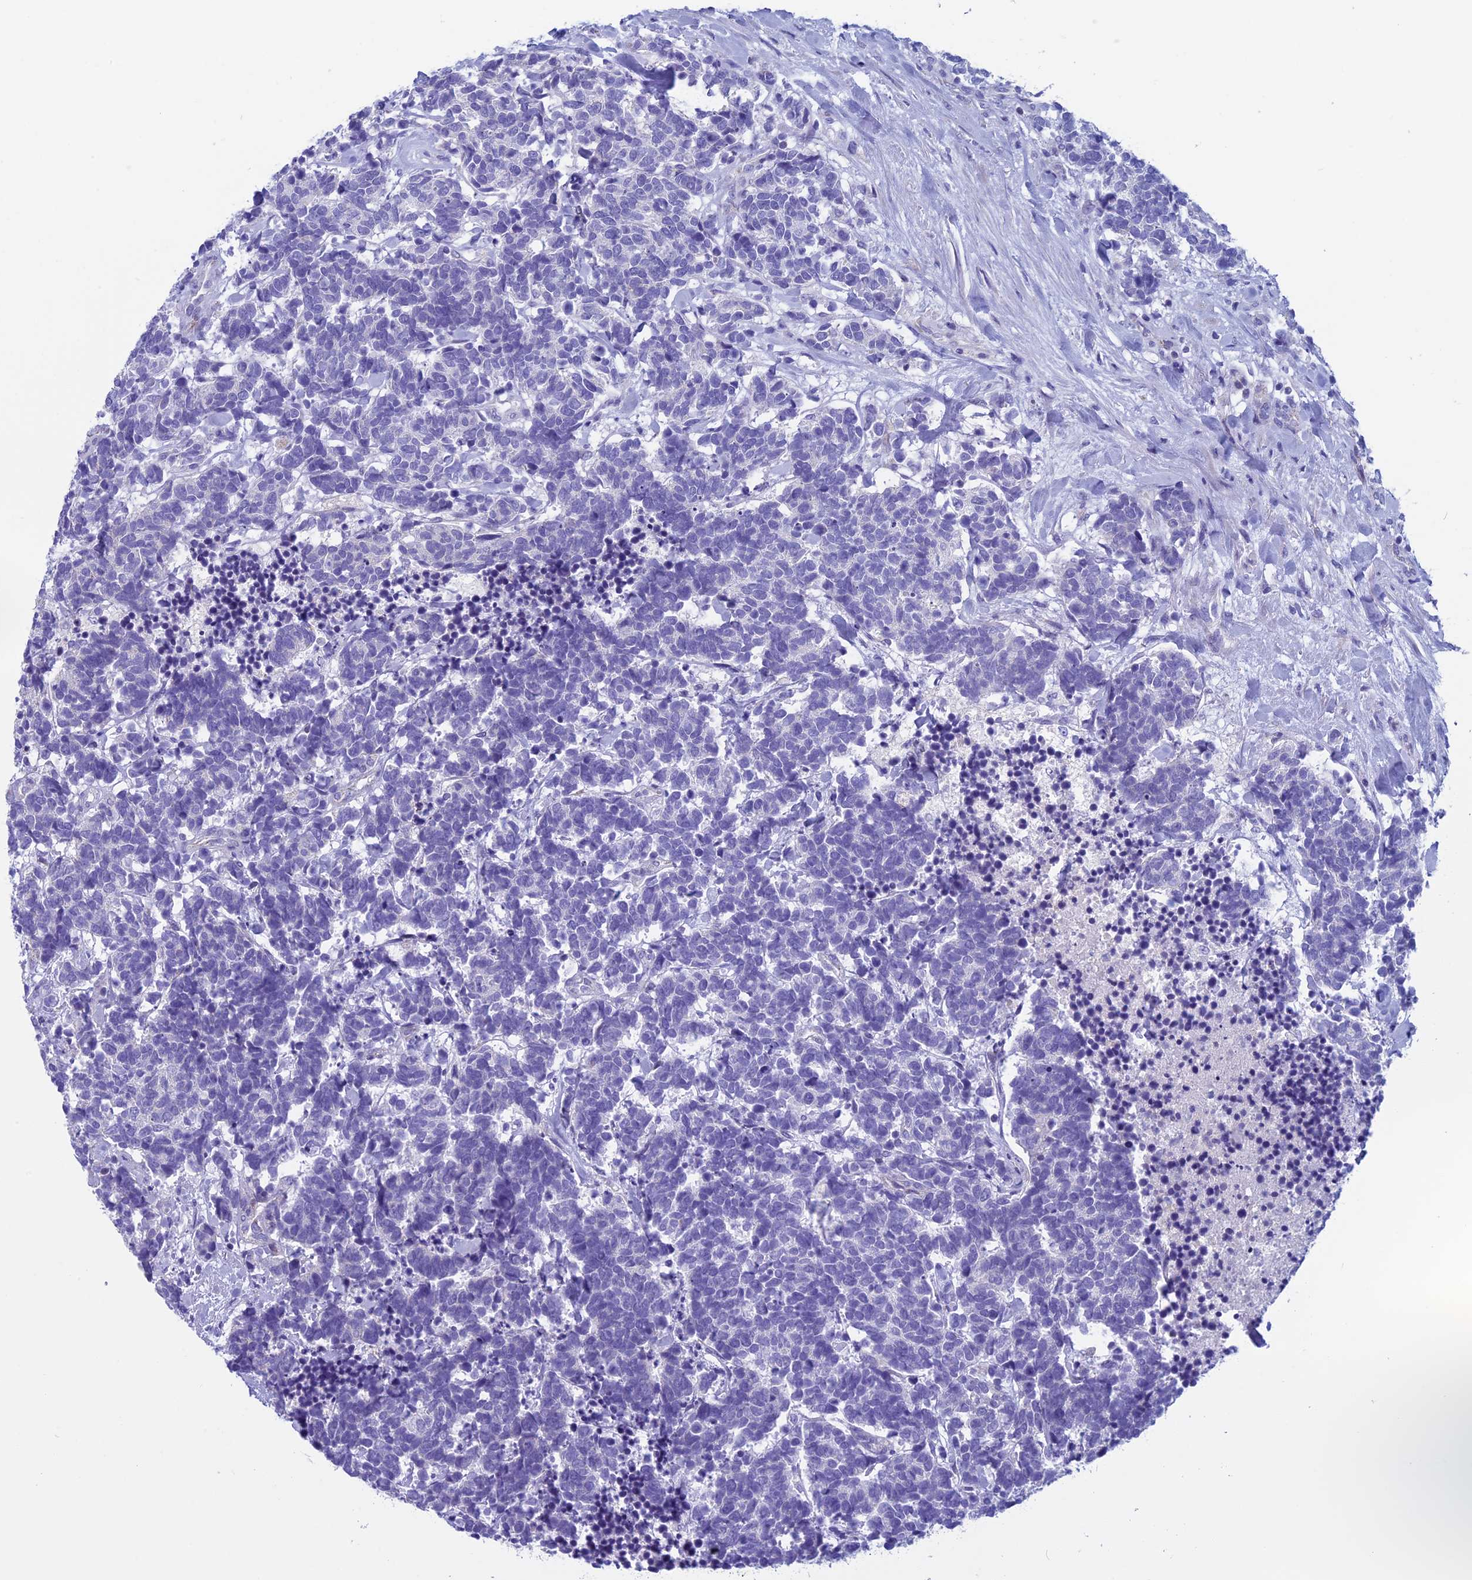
{"staining": {"intensity": "negative", "quantity": "none", "location": "none"}, "tissue": "carcinoid", "cell_type": "Tumor cells", "image_type": "cancer", "snomed": [{"axis": "morphology", "description": "Carcinoma, NOS"}, {"axis": "morphology", "description": "Carcinoid, malignant, NOS"}, {"axis": "topography", "description": "Prostate"}], "caption": "Immunohistochemical staining of human carcinoid demonstrates no significant expression in tumor cells.", "gene": "ZNF563", "patient": {"sex": "male", "age": 57}}